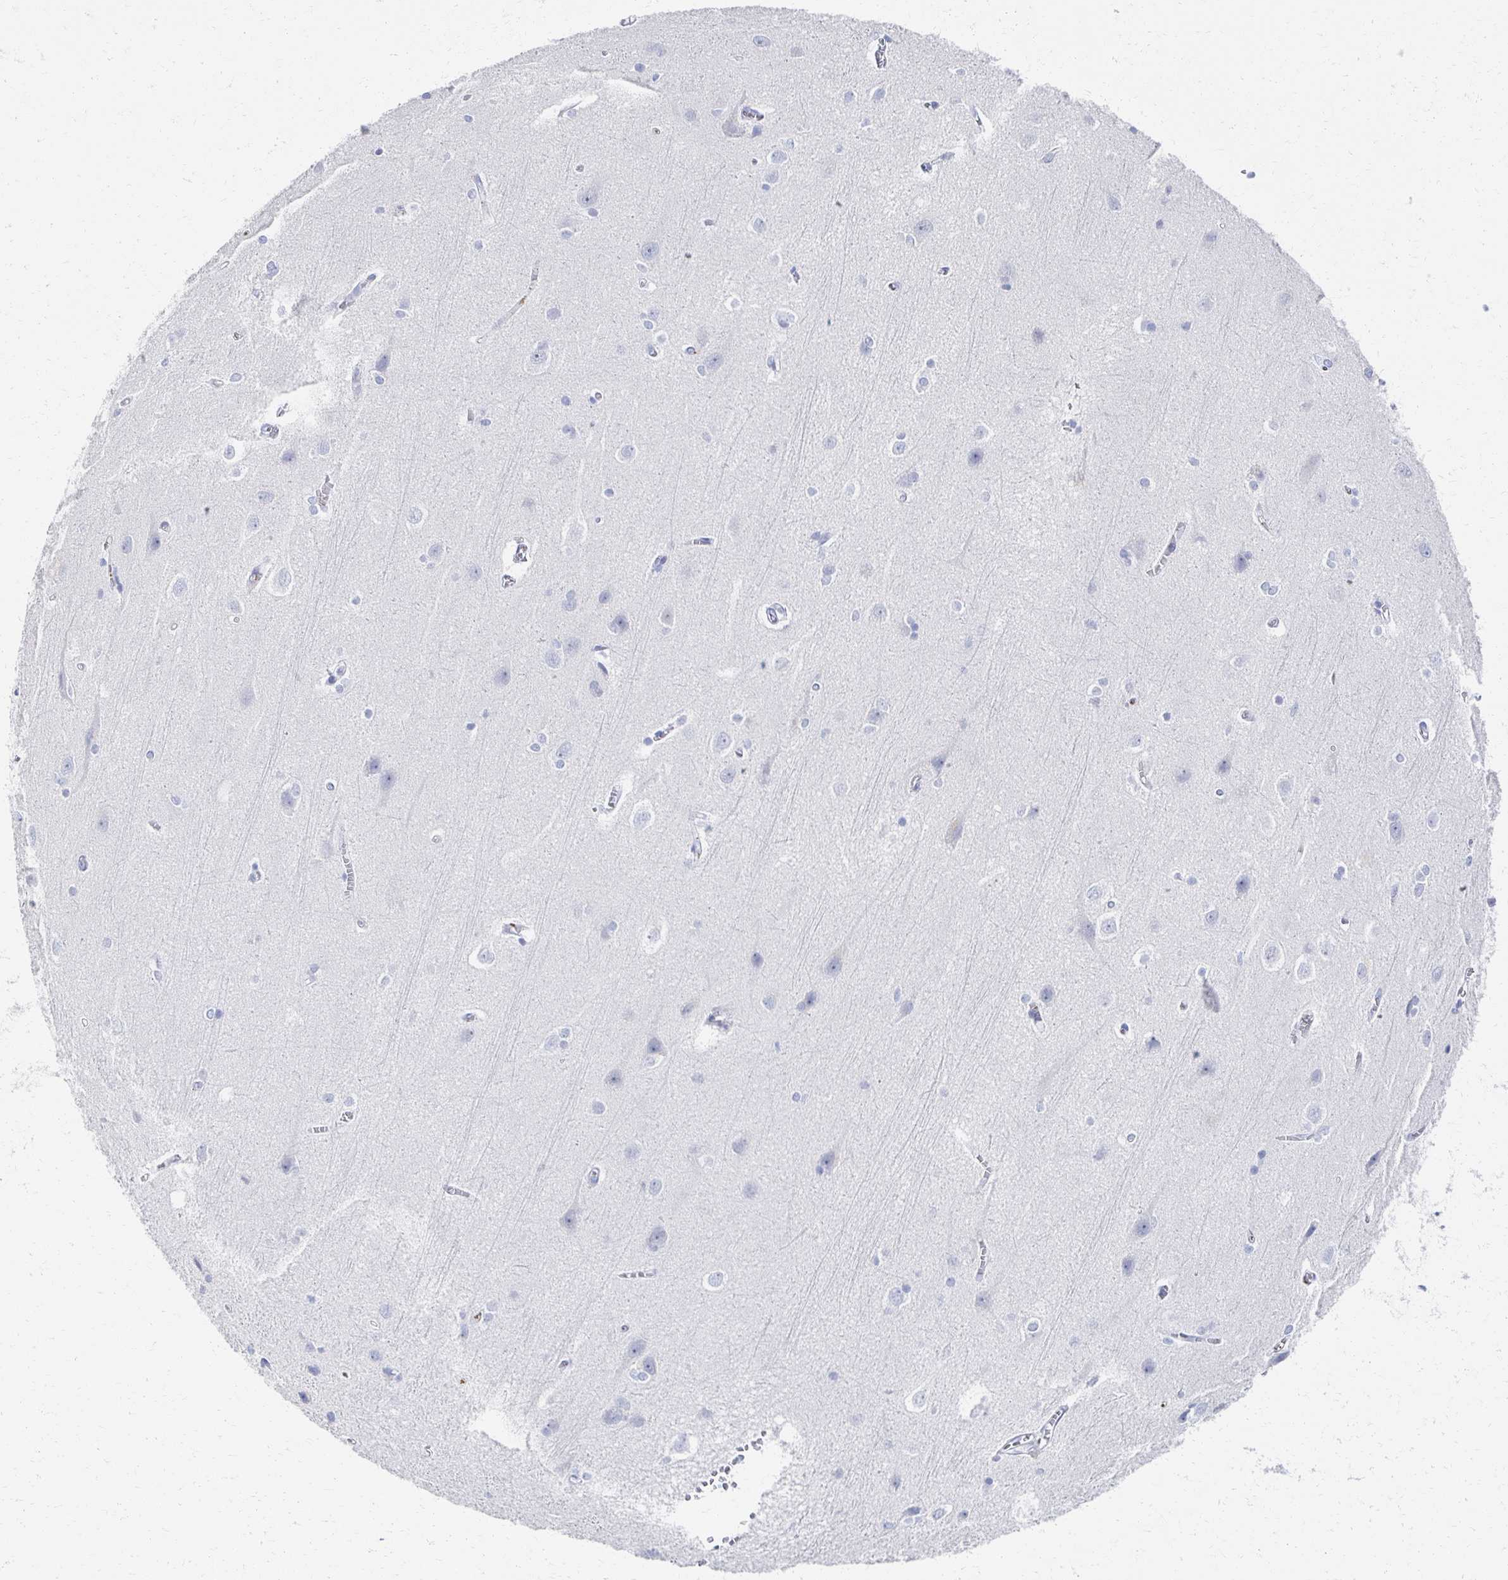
{"staining": {"intensity": "negative", "quantity": "none", "location": "none"}, "tissue": "cerebral cortex", "cell_type": "Endothelial cells", "image_type": "normal", "snomed": [{"axis": "morphology", "description": "Normal tissue, NOS"}, {"axis": "topography", "description": "Cerebral cortex"}], "caption": "A high-resolution histopathology image shows immunohistochemistry staining of benign cerebral cortex, which displays no significant positivity in endothelial cells.", "gene": "PRR20A", "patient": {"sex": "male", "age": 37}}